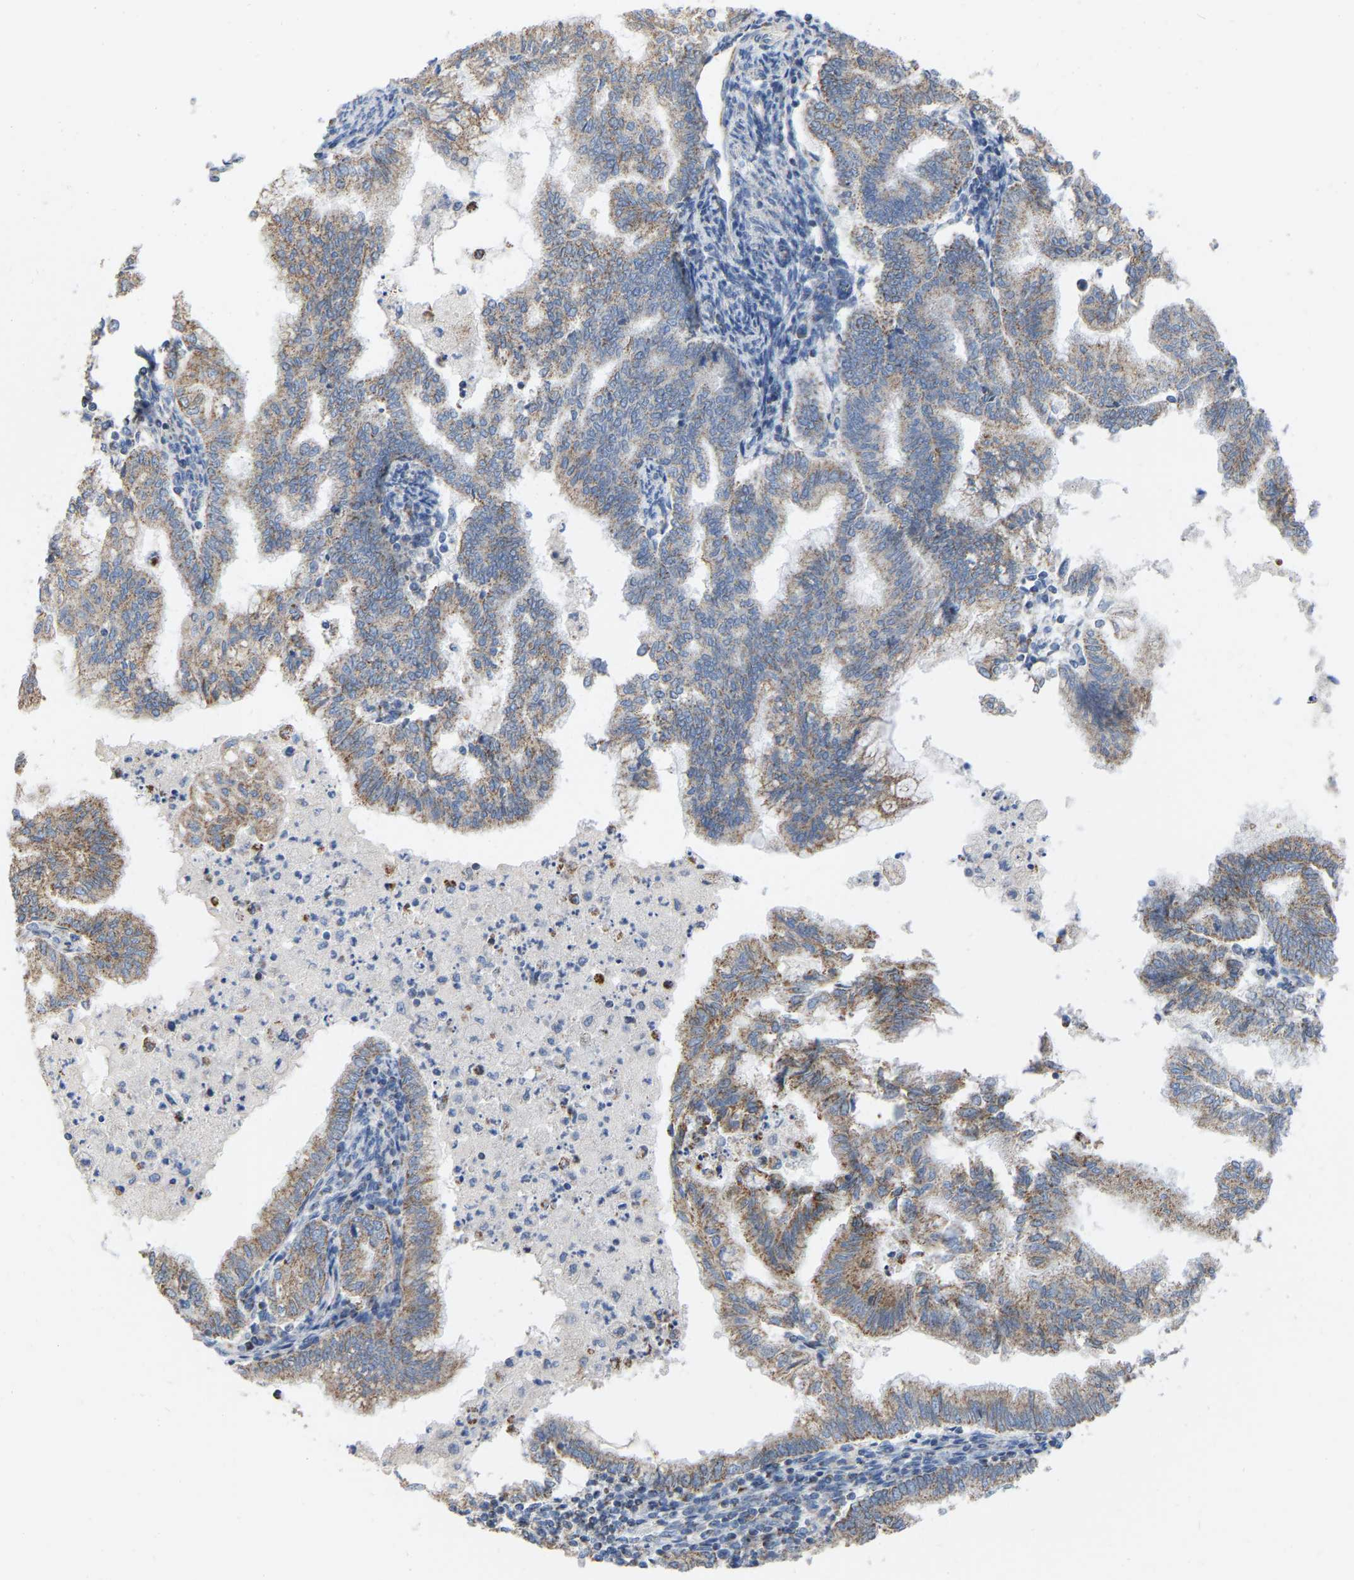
{"staining": {"intensity": "weak", "quantity": "25%-75%", "location": "cytoplasmic/membranous"}, "tissue": "endometrial cancer", "cell_type": "Tumor cells", "image_type": "cancer", "snomed": [{"axis": "morphology", "description": "Polyp, NOS"}, {"axis": "morphology", "description": "Adenocarcinoma, NOS"}, {"axis": "morphology", "description": "Adenoma, NOS"}, {"axis": "topography", "description": "Endometrium"}], "caption": "Weak cytoplasmic/membranous protein staining is appreciated in about 25%-75% of tumor cells in adenocarcinoma (endometrial).", "gene": "CBLB", "patient": {"sex": "female", "age": 79}}